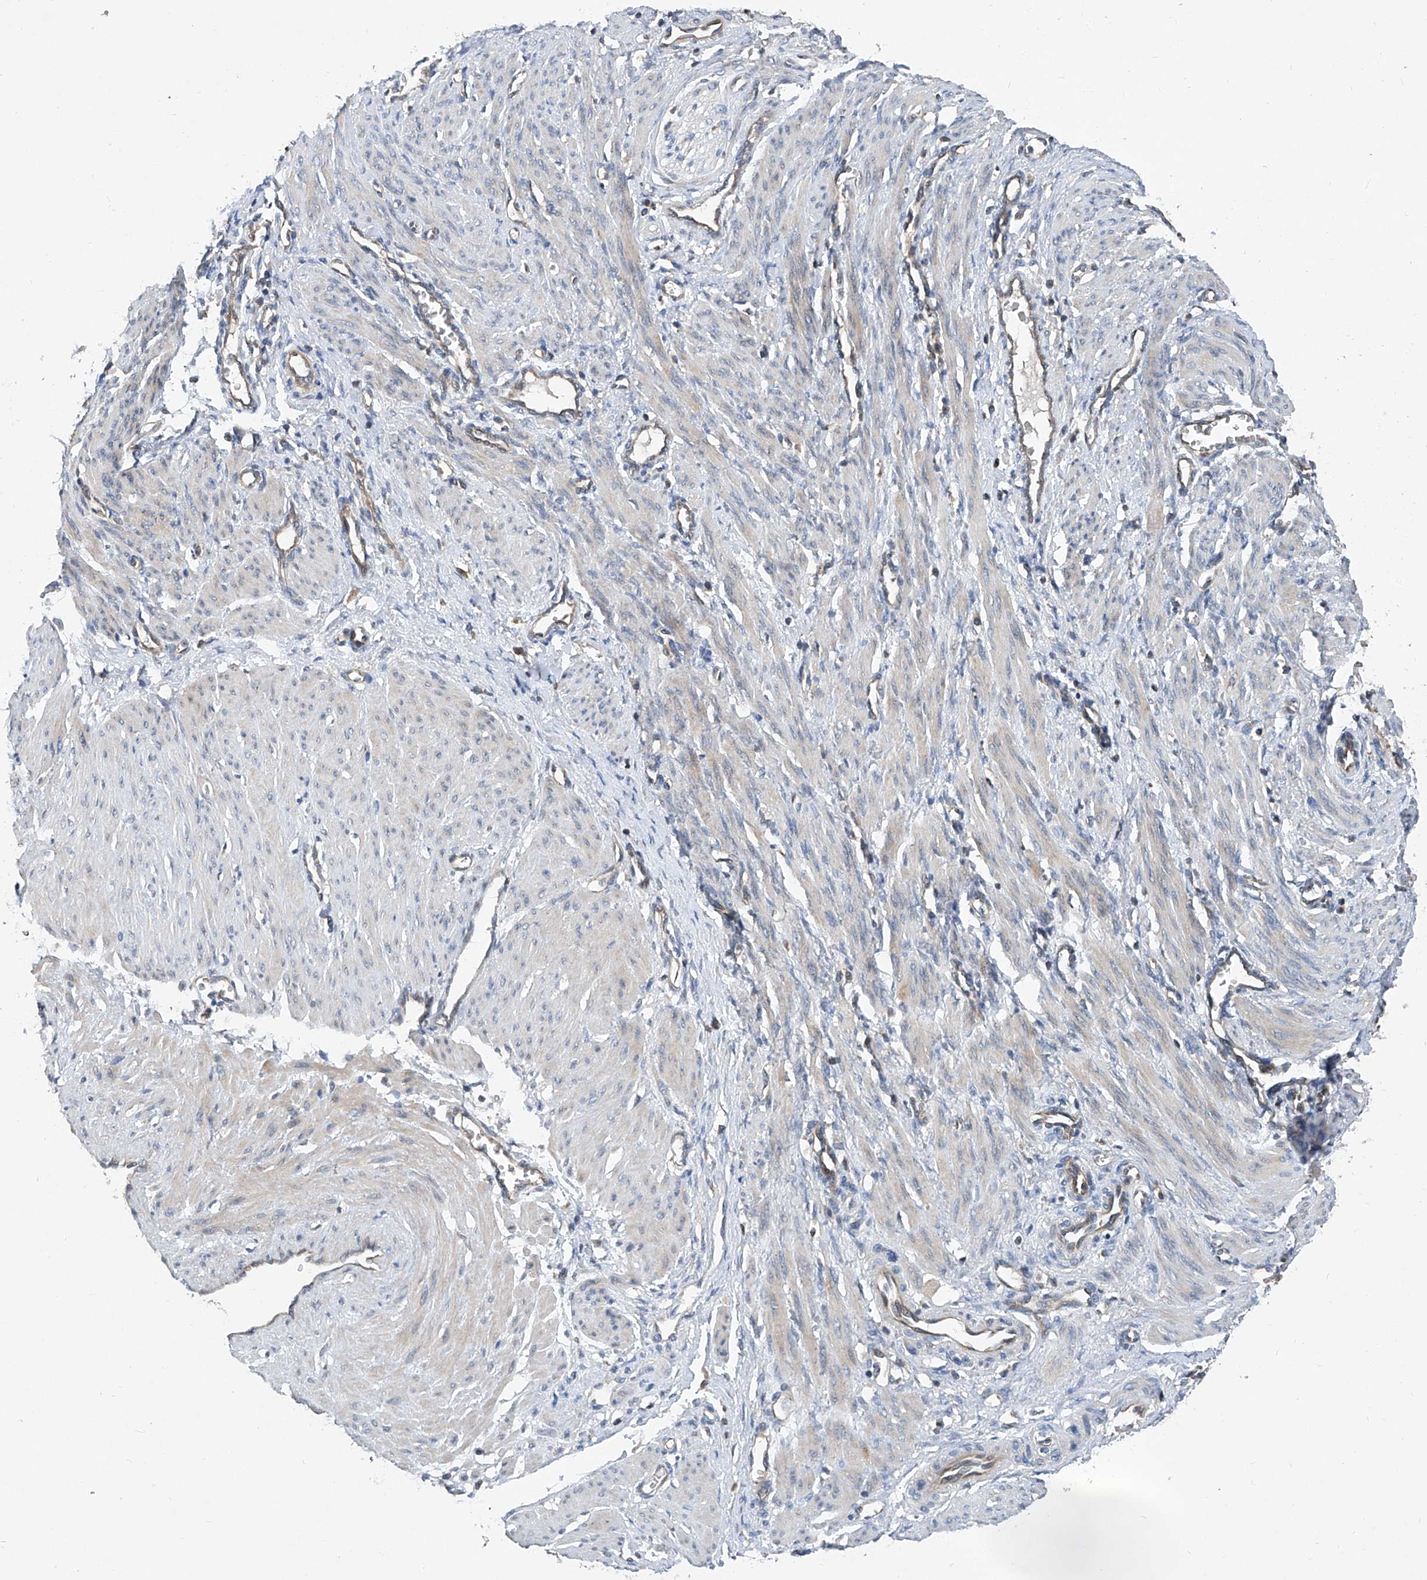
{"staining": {"intensity": "weak", "quantity": "<25%", "location": "cytoplasmic/membranous"}, "tissue": "smooth muscle", "cell_type": "Smooth muscle cells", "image_type": "normal", "snomed": [{"axis": "morphology", "description": "Normal tissue, NOS"}, {"axis": "topography", "description": "Endometrium"}], "caption": "The image displays no significant expression in smooth muscle cells of smooth muscle.", "gene": "TRIM38", "patient": {"sex": "female", "age": 33}}